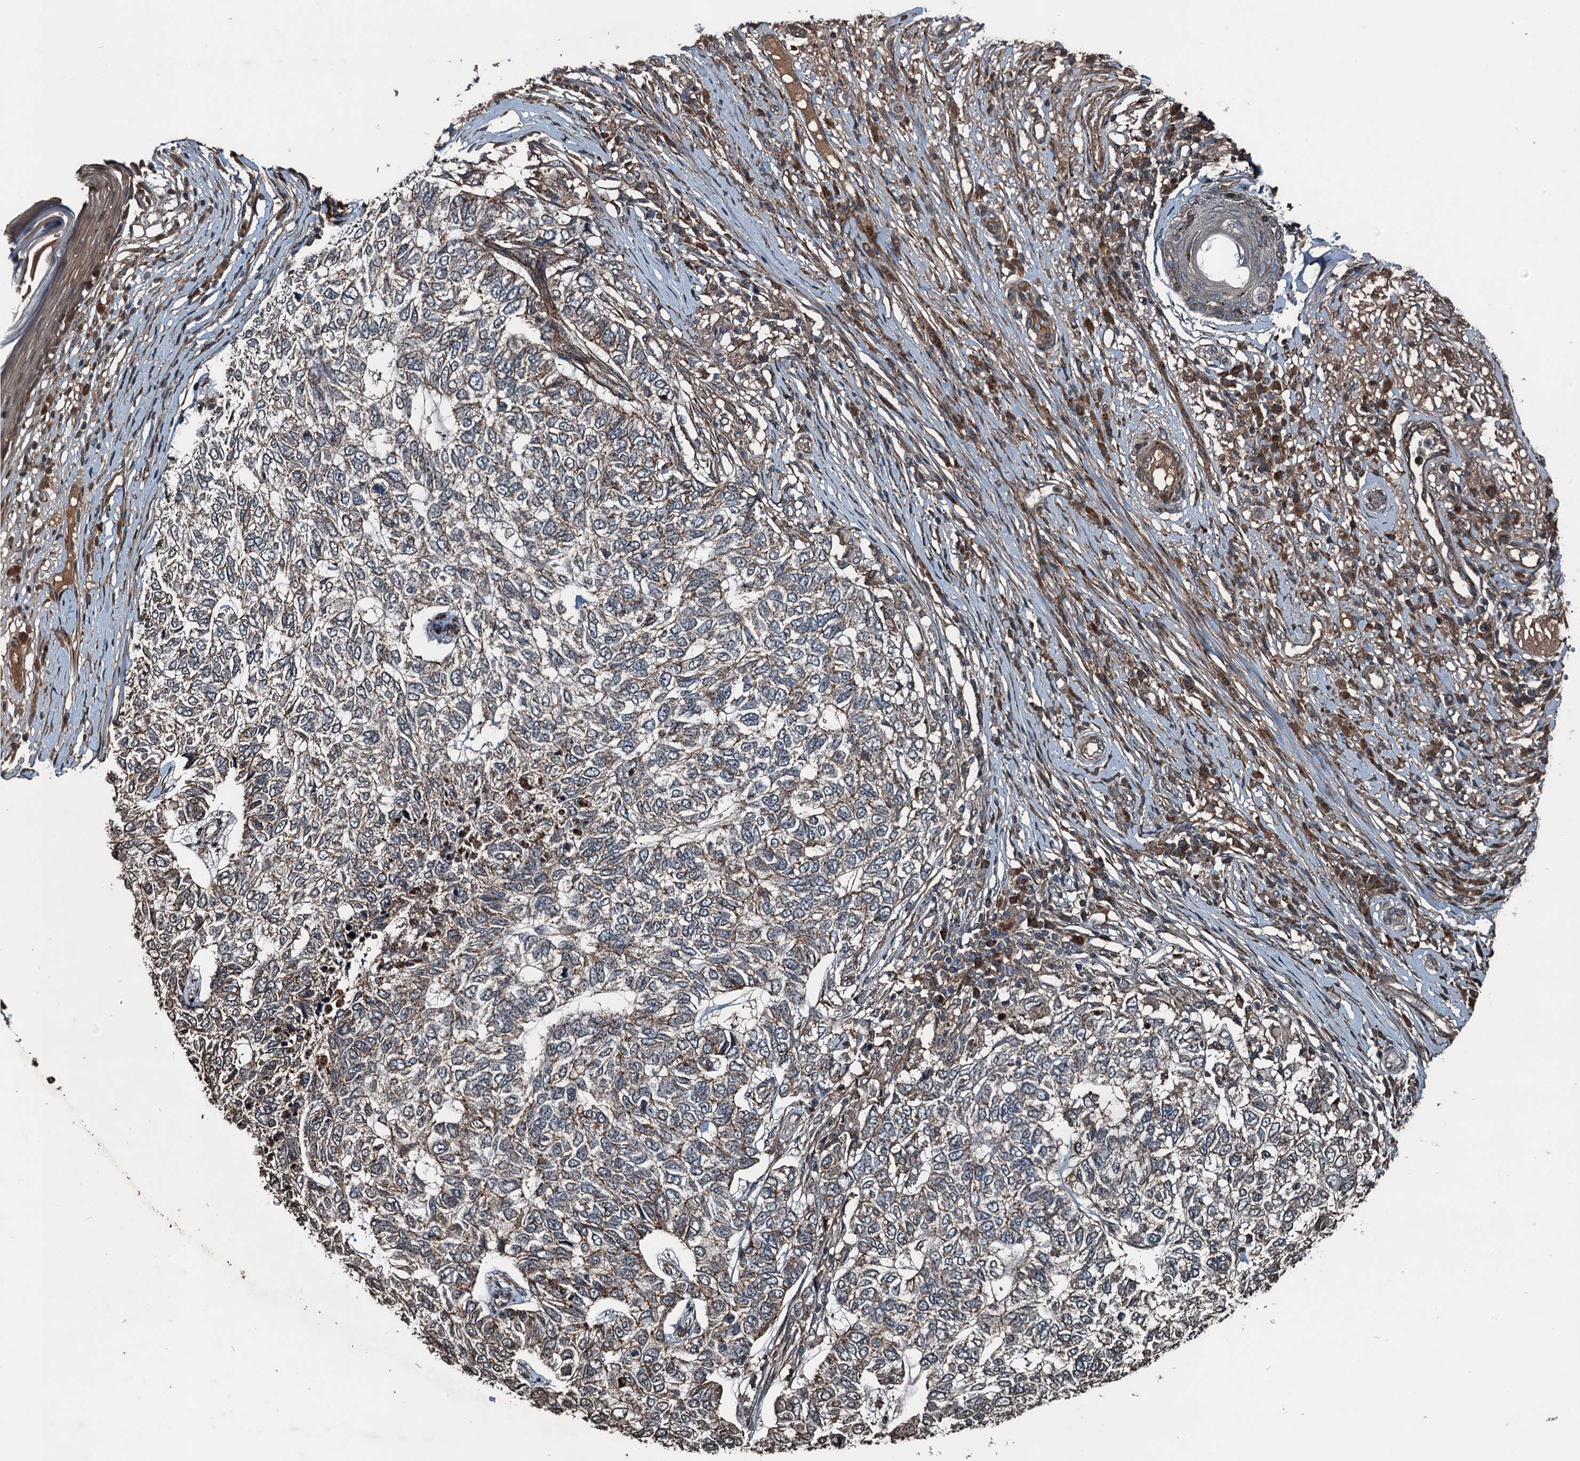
{"staining": {"intensity": "weak", "quantity": ">75%", "location": "cytoplasmic/membranous"}, "tissue": "skin cancer", "cell_type": "Tumor cells", "image_type": "cancer", "snomed": [{"axis": "morphology", "description": "Basal cell carcinoma"}, {"axis": "topography", "description": "Skin"}], "caption": "Skin cancer (basal cell carcinoma) was stained to show a protein in brown. There is low levels of weak cytoplasmic/membranous expression in about >75% of tumor cells.", "gene": "TCTN1", "patient": {"sex": "female", "age": 65}}